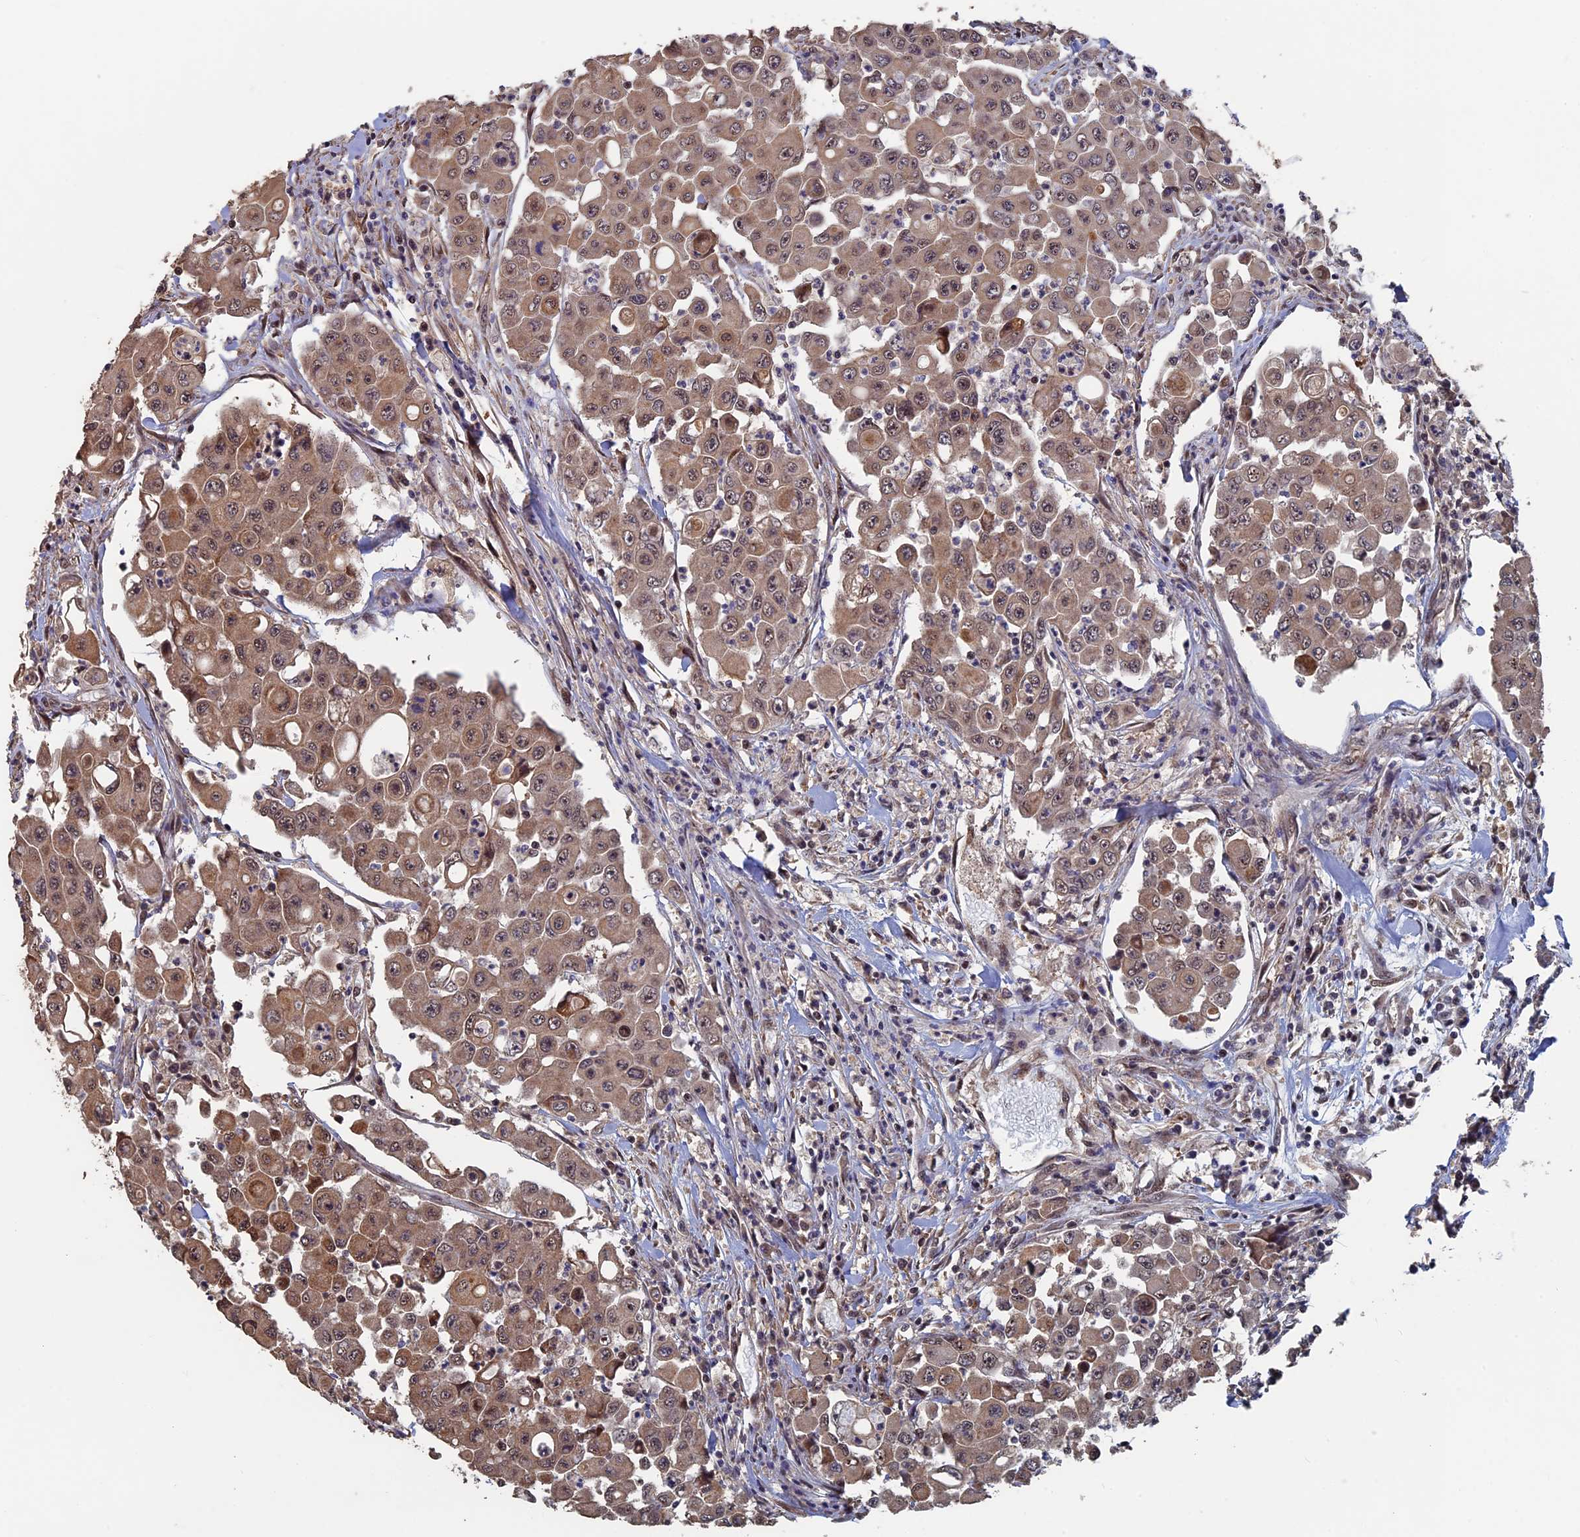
{"staining": {"intensity": "moderate", "quantity": ">75%", "location": "cytoplasmic/membranous,nuclear"}, "tissue": "colorectal cancer", "cell_type": "Tumor cells", "image_type": "cancer", "snomed": [{"axis": "morphology", "description": "Adenocarcinoma, NOS"}, {"axis": "topography", "description": "Colon"}], "caption": "The photomicrograph exhibits immunohistochemical staining of colorectal adenocarcinoma. There is moderate cytoplasmic/membranous and nuclear positivity is appreciated in approximately >75% of tumor cells.", "gene": "KIAA1328", "patient": {"sex": "male", "age": 51}}